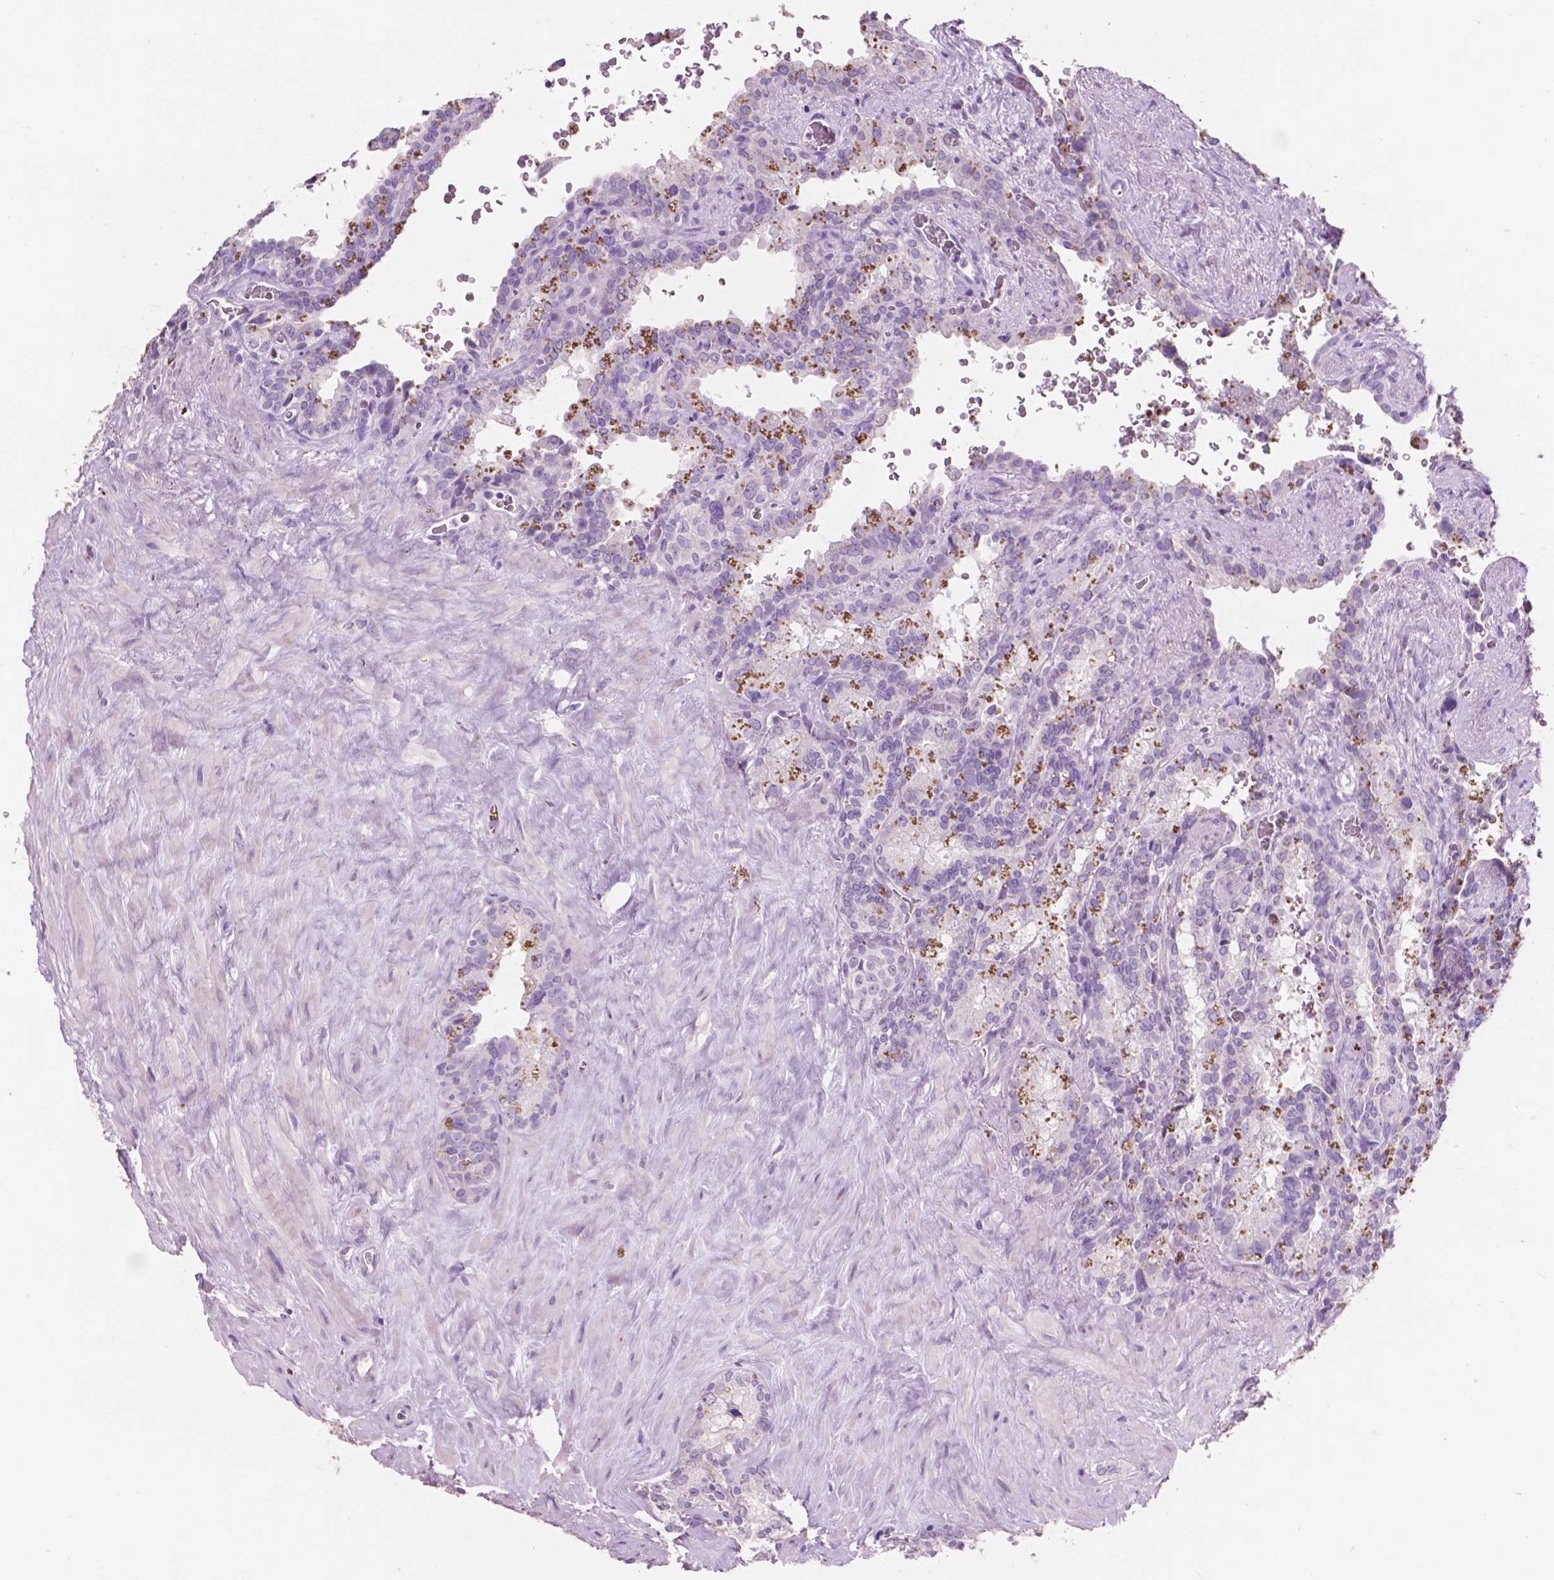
{"staining": {"intensity": "negative", "quantity": "none", "location": "none"}, "tissue": "seminal vesicle", "cell_type": "Glandular cells", "image_type": "normal", "snomed": [{"axis": "morphology", "description": "Normal tissue, NOS"}, {"axis": "topography", "description": "Prostate"}, {"axis": "topography", "description": "Seminal veicle"}], "caption": "Normal seminal vesicle was stained to show a protein in brown. There is no significant staining in glandular cells. (DAB (3,3'-diaminobenzidine) IHC visualized using brightfield microscopy, high magnification).", "gene": "IDO1", "patient": {"sex": "male", "age": 71}}